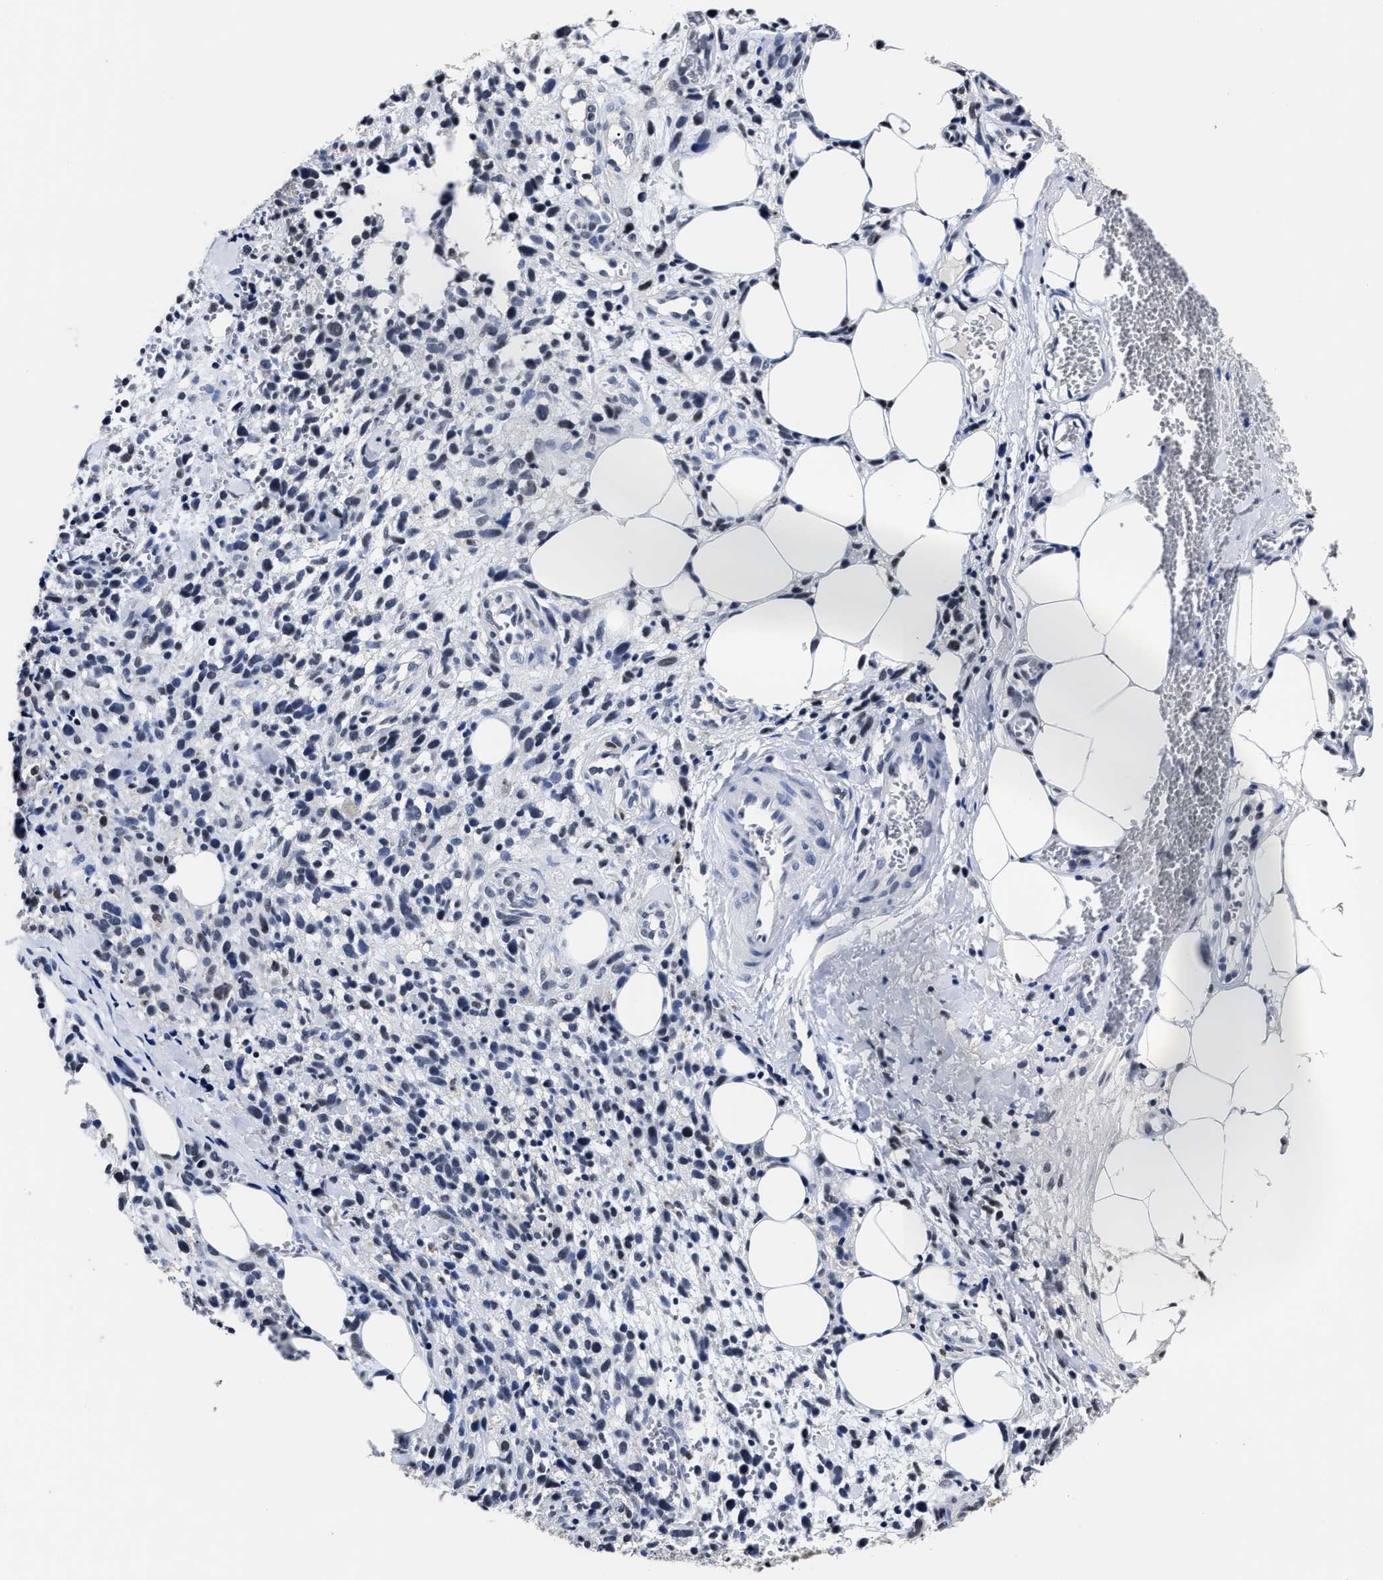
{"staining": {"intensity": "negative", "quantity": "none", "location": "none"}, "tissue": "melanoma", "cell_type": "Tumor cells", "image_type": "cancer", "snomed": [{"axis": "morphology", "description": "Malignant melanoma, NOS"}, {"axis": "topography", "description": "Skin"}], "caption": "DAB immunohistochemical staining of melanoma exhibits no significant expression in tumor cells. (DAB (3,3'-diaminobenzidine) immunohistochemistry visualized using brightfield microscopy, high magnification).", "gene": "PRPF4B", "patient": {"sex": "female", "age": 55}}